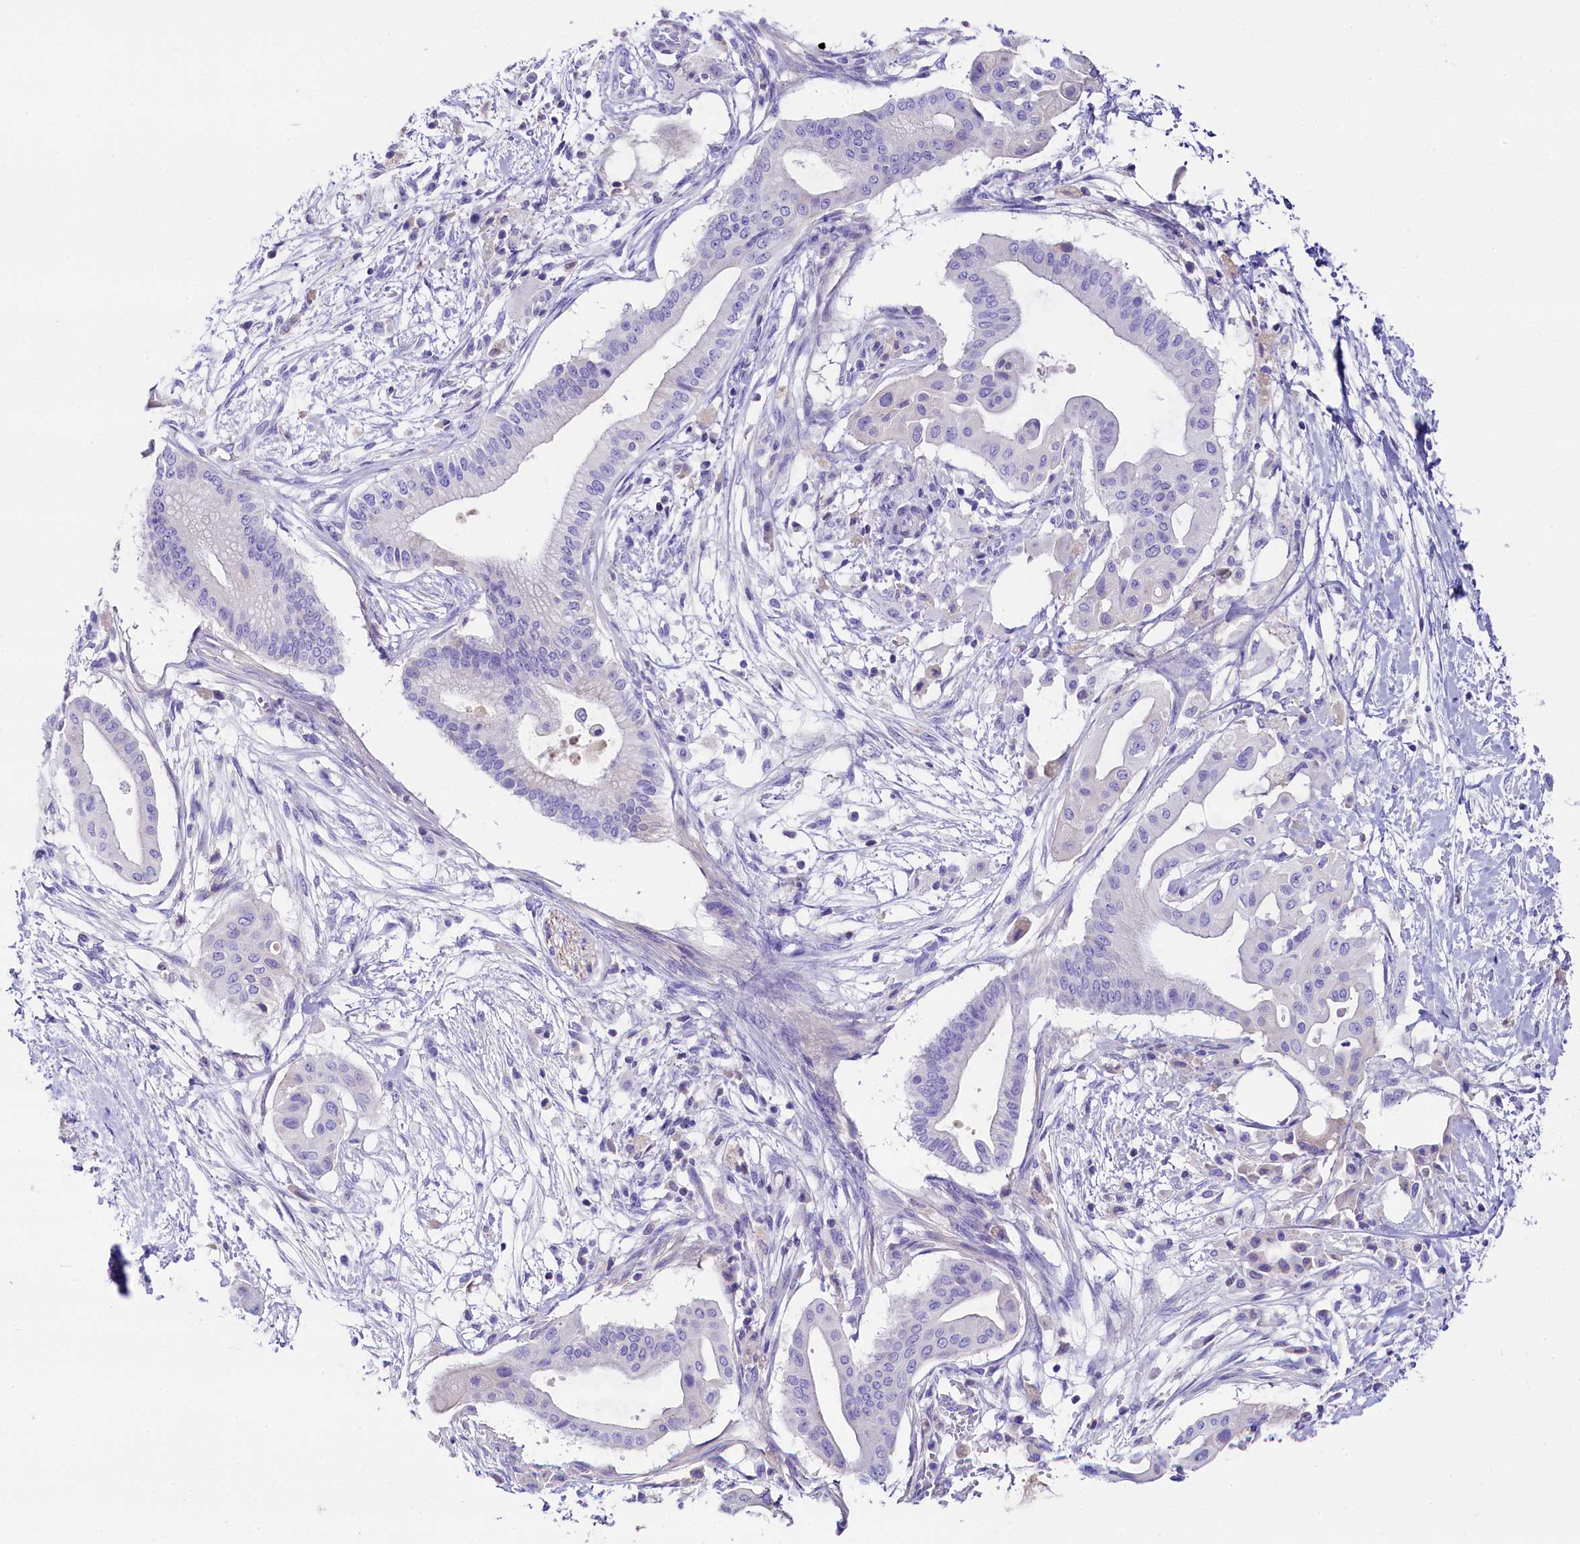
{"staining": {"intensity": "negative", "quantity": "none", "location": "none"}, "tissue": "pancreatic cancer", "cell_type": "Tumor cells", "image_type": "cancer", "snomed": [{"axis": "morphology", "description": "Adenocarcinoma, NOS"}, {"axis": "topography", "description": "Pancreas"}], "caption": "Immunohistochemistry (IHC) photomicrograph of neoplastic tissue: human pancreatic adenocarcinoma stained with DAB demonstrates no significant protein positivity in tumor cells.", "gene": "SKIDA1", "patient": {"sex": "male", "age": 68}}